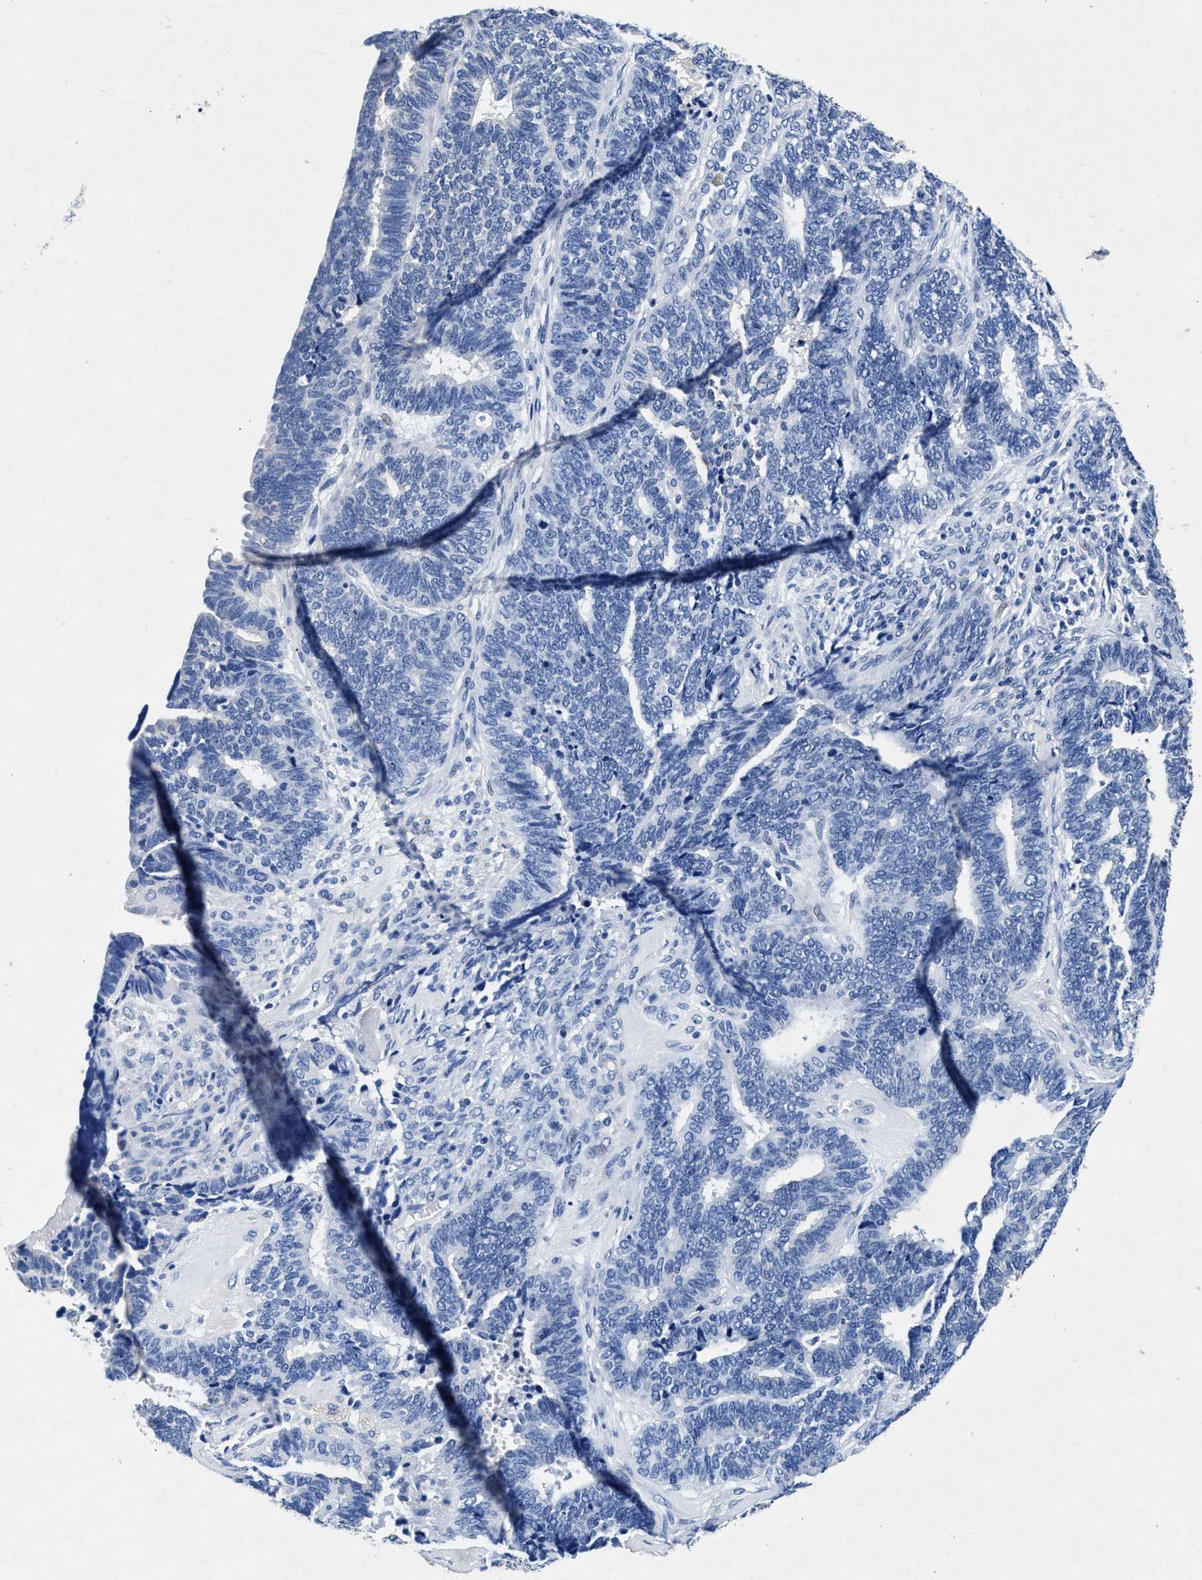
{"staining": {"intensity": "negative", "quantity": "none", "location": "none"}, "tissue": "endometrial cancer", "cell_type": "Tumor cells", "image_type": "cancer", "snomed": [{"axis": "morphology", "description": "Adenocarcinoma, NOS"}, {"axis": "topography", "description": "Endometrium"}], "caption": "An IHC image of endometrial adenocarcinoma is shown. There is no staining in tumor cells of endometrial adenocarcinoma.", "gene": "MAP6", "patient": {"sex": "female", "age": 70}}